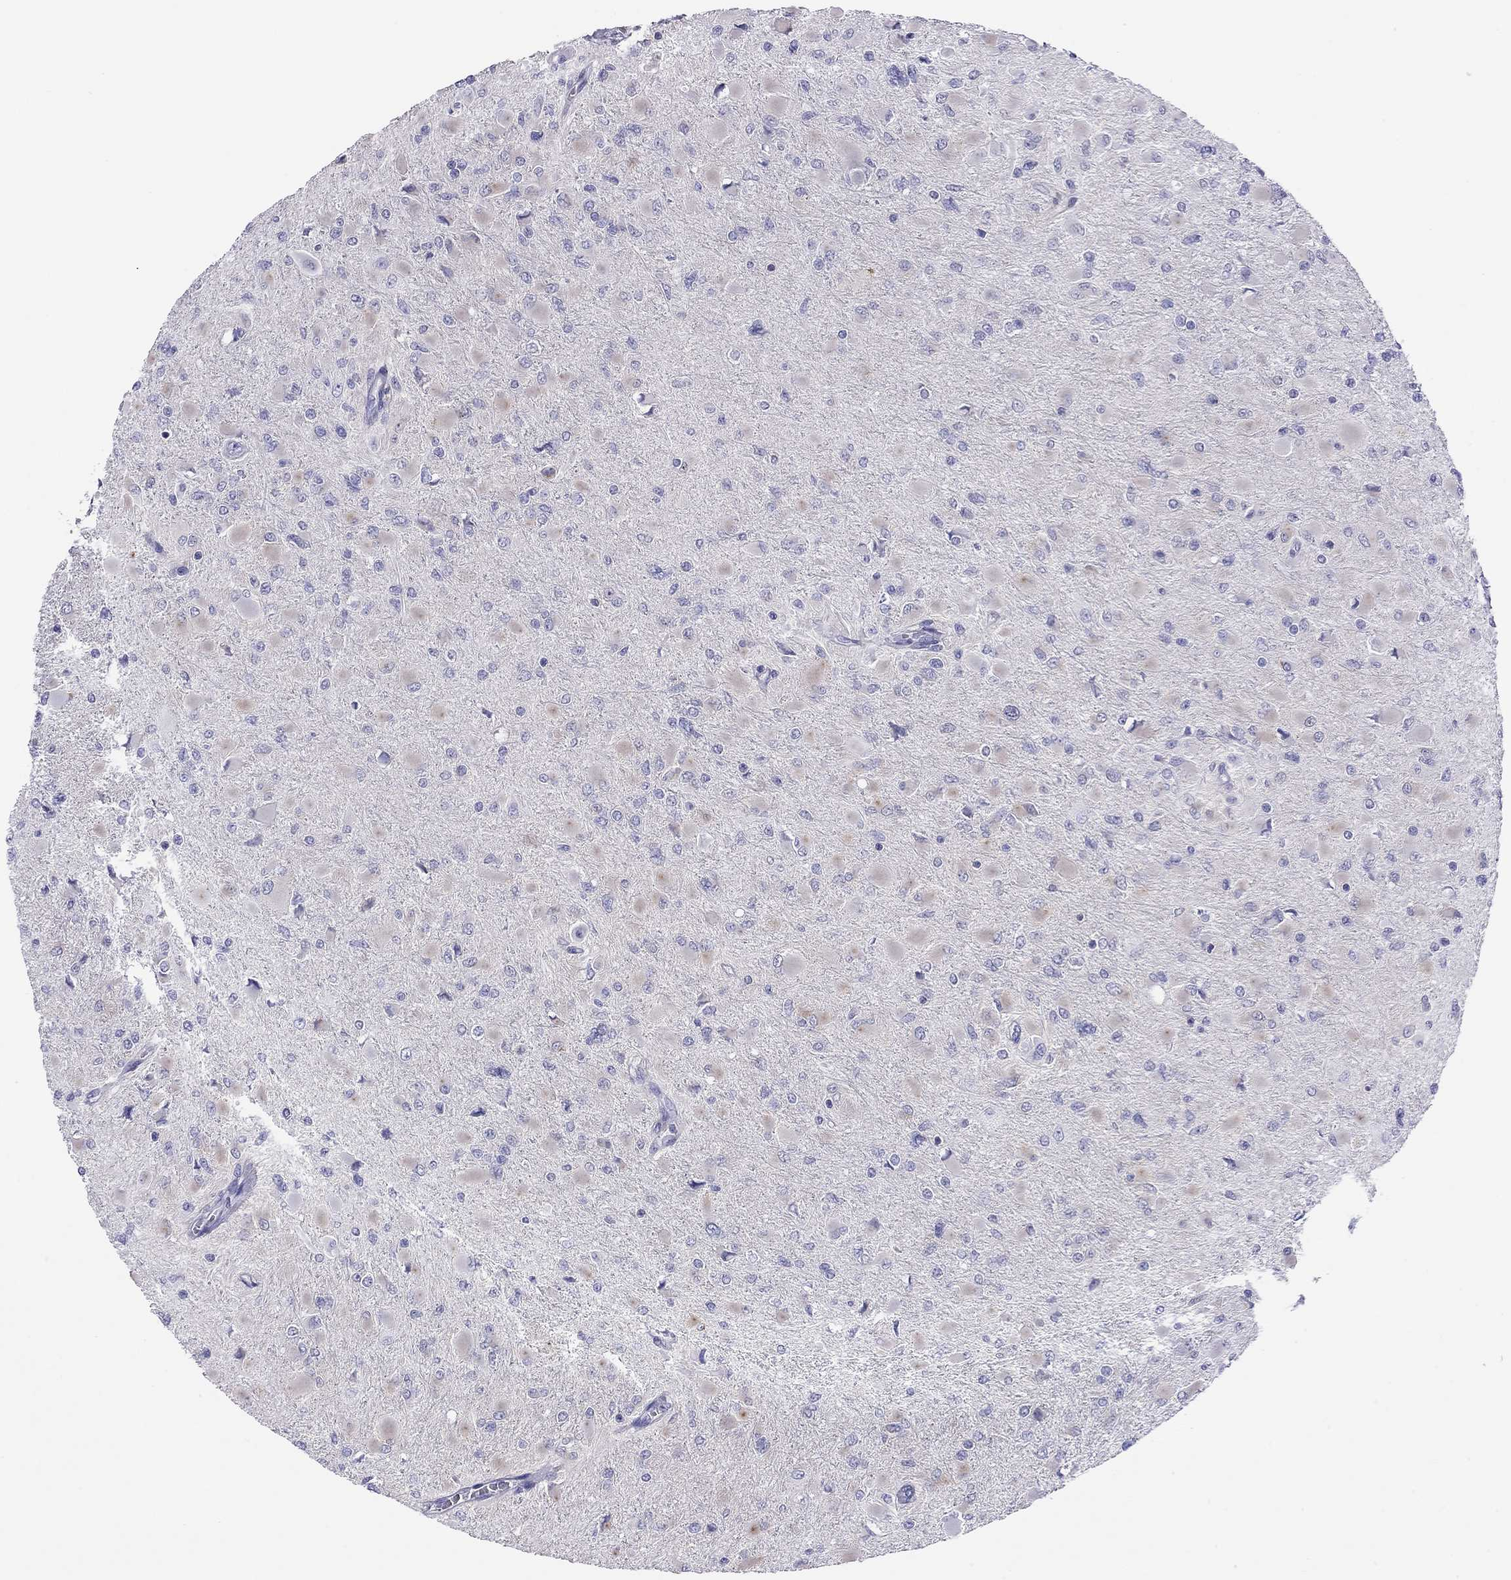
{"staining": {"intensity": "negative", "quantity": "none", "location": "none"}, "tissue": "glioma", "cell_type": "Tumor cells", "image_type": "cancer", "snomed": [{"axis": "morphology", "description": "Glioma, malignant, High grade"}, {"axis": "topography", "description": "Cerebral cortex"}], "caption": "This is an IHC image of human glioma. There is no staining in tumor cells.", "gene": "SLC46A2", "patient": {"sex": "female", "age": 36}}